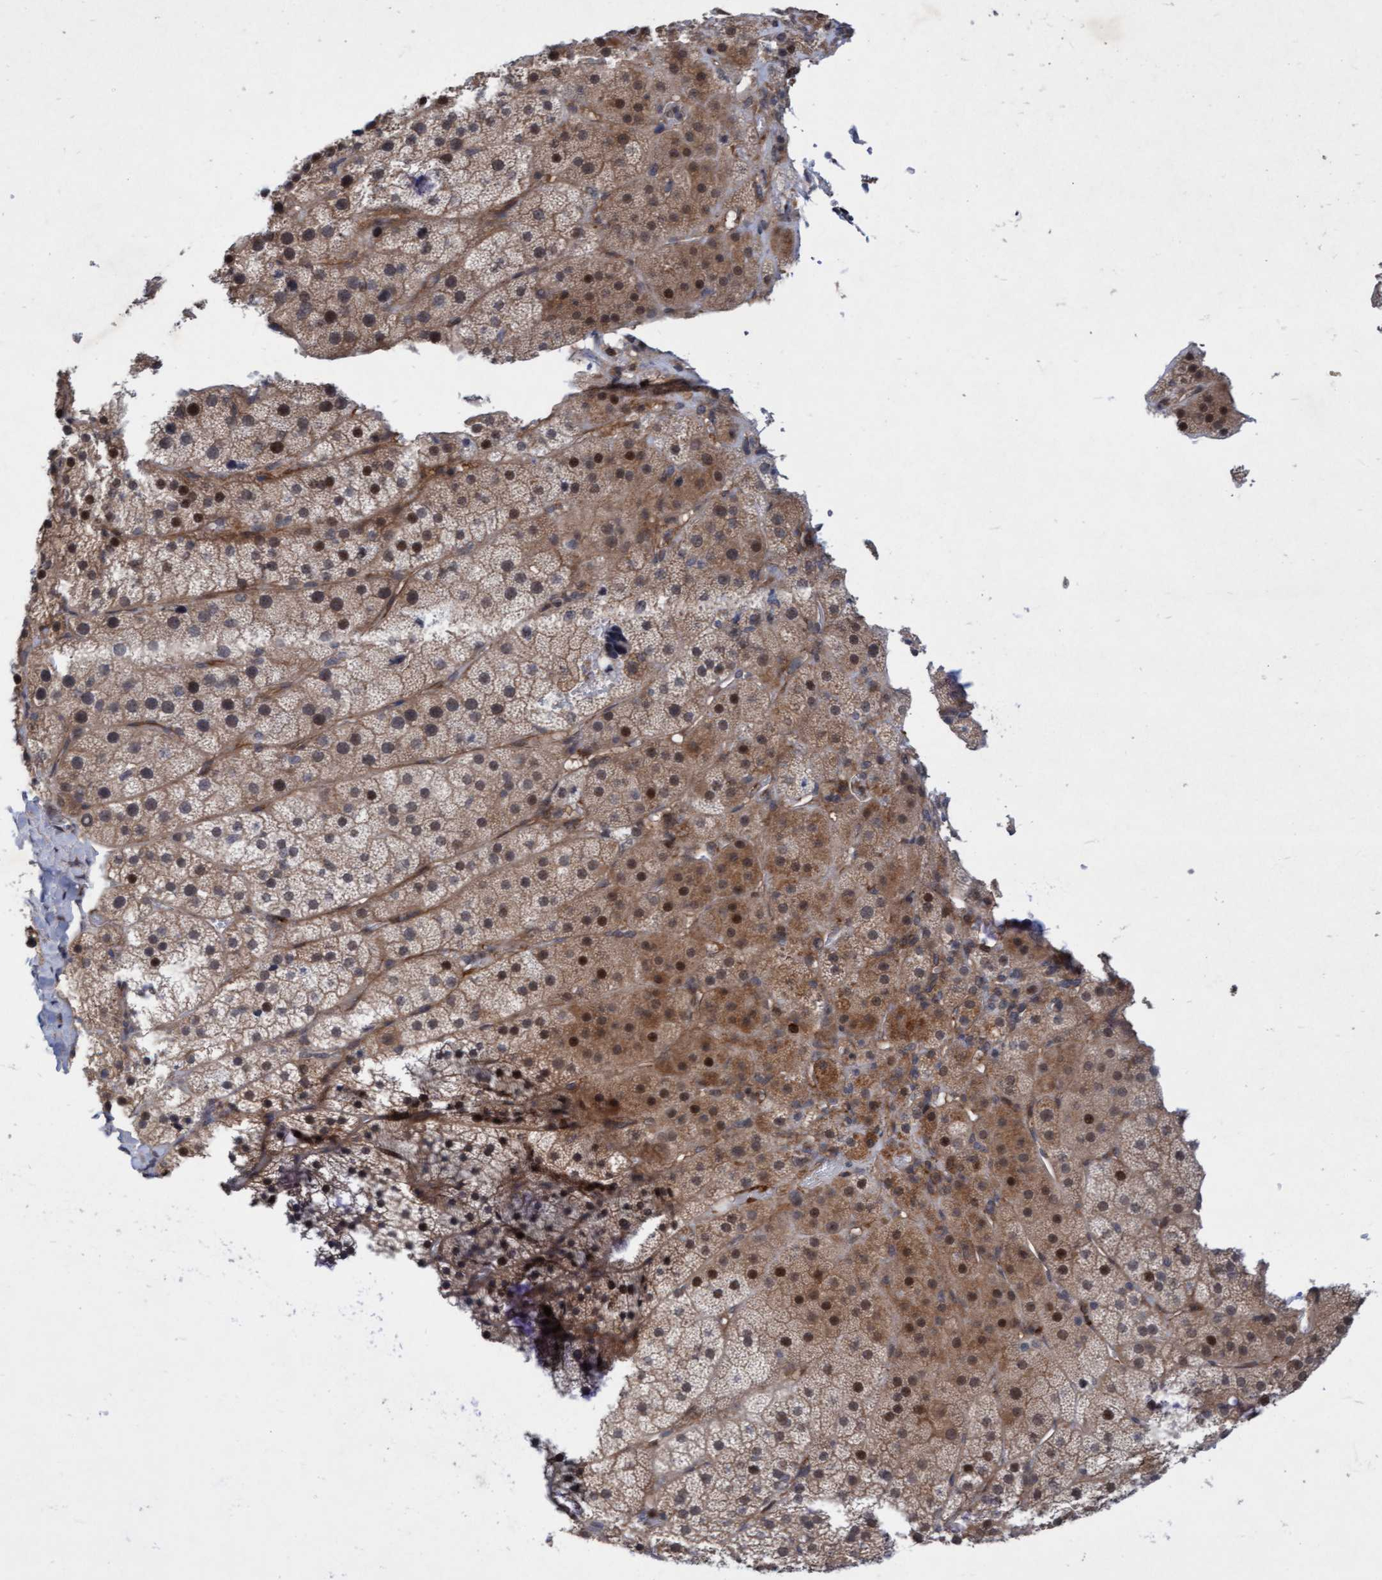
{"staining": {"intensity": "moderate", "quantity": "25%-75%", "location": "cytoplasmic/membranous,nuclear"}, "tissue": "adrenal gland", "cell_type": "Glandular cells", "image_type": "normal", "snomed": [{"axis": "morphology", "description": "Normal tissue, NOS"}, {"axis": "topography", "description": "Adrenal gland"}], "caption": "Immunohistochemistry histopathology image of normal adrenal gland: human adrenal gland stained using IHC exhibits medium levels of moderate protein expression localized specifically in the cytoplasmic/membranous,nuclear of glandular cells, appearing as a cytoplasmic/membranous,nuclear brown color.", "gene": "RAP1GAP2", "patient": {"sex": "female", "age": 44}}